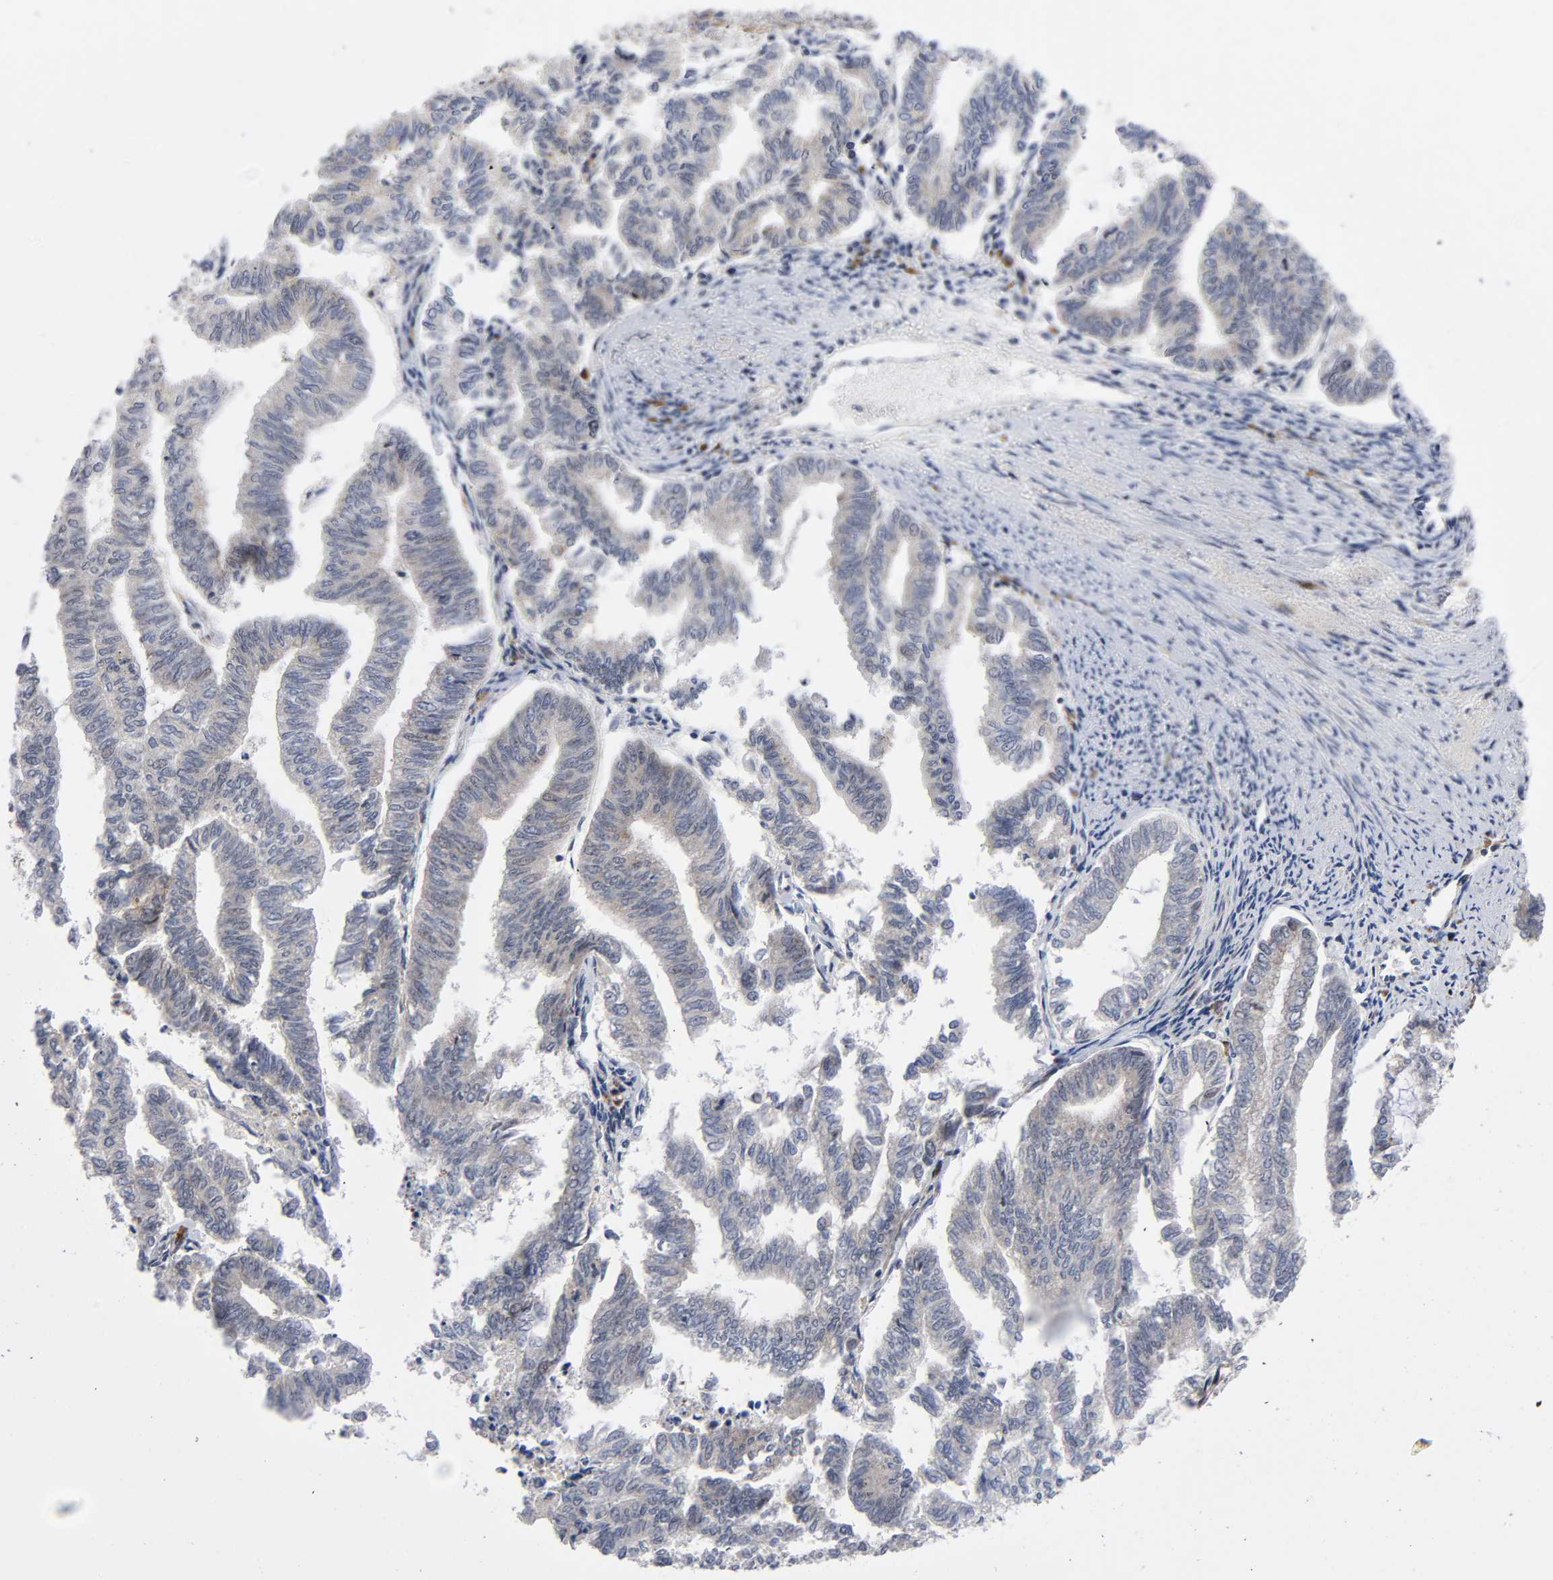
{"staining": {"intensity": "weak", "quantity": ">75%", "location": "cytoplasmic/membranous"}, "tissue": "endometrial cancer", "cell_type": "Tumor cells", "image_type": "cancer", "snomed": [{"axis": "morphology", "description": "Adenocarcinoma, NOS"}, {"axis": "topography", "description": "Endometrium"}], "caption": "This is a photomicrograph of immunohistochemistry staining of endometrial cancer, which shows weak staining in the cytoplasmic/membranous of tumor cells.", "gene": "EIF5", "patient": {"sex": "female", "age": 79}}